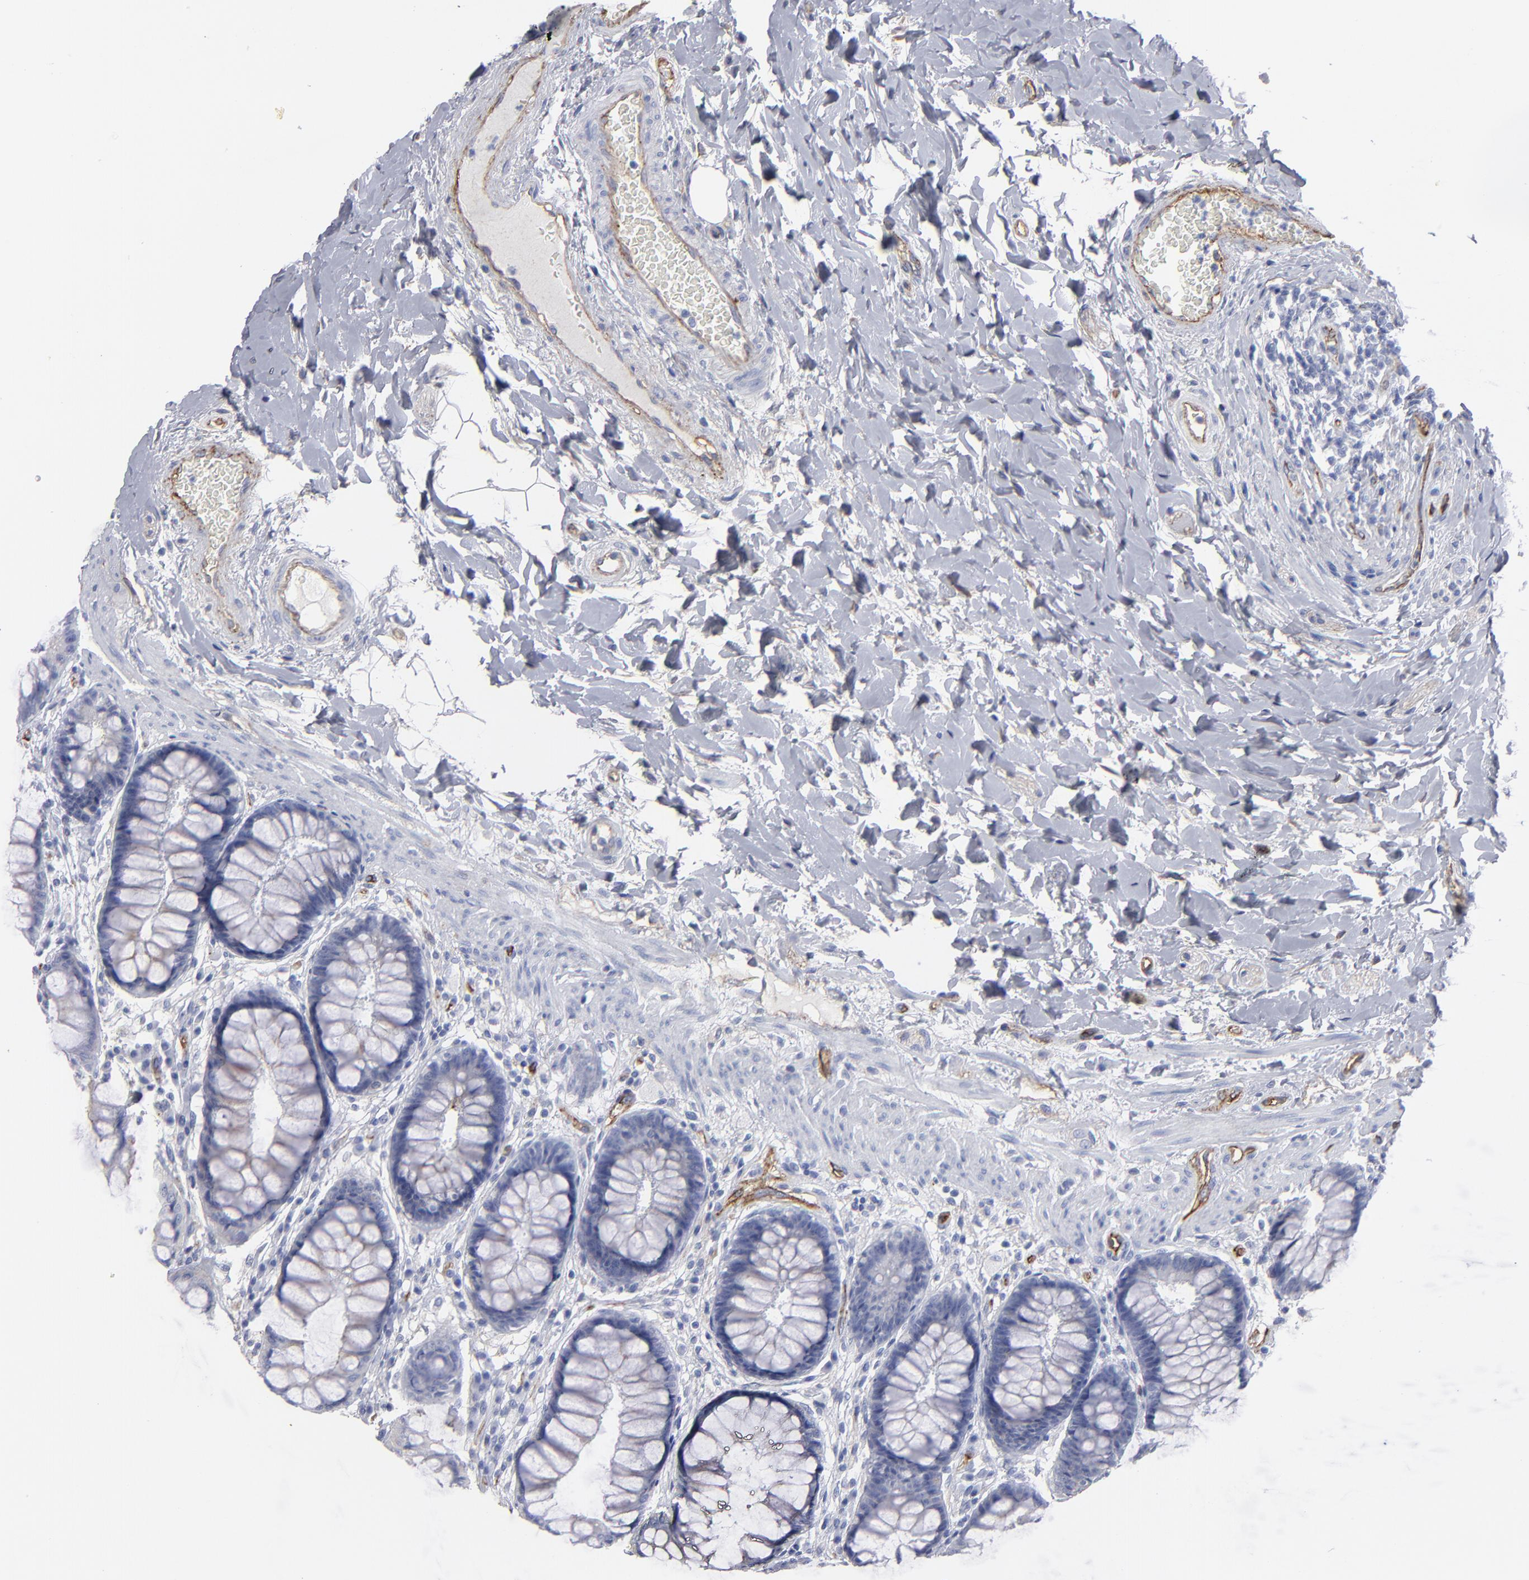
{"staining": {"intensity": "negative", "quantity": "none", "location": "none"}, "tissue": "rectum", "cell_type": "Glandular cells", "image_type": "normal", "snomed": [{"axis": "morphology", "description": "Normal tissue, NOS"}, {"axis": "topography", "description": "Rectum"}], "caption": "IHC image of normal human rectum stained for a protein (brown), which reveals no staining in glandular cells.", "gene": "TM4SF1", "patient": {"sex": "female", "age": 46}}